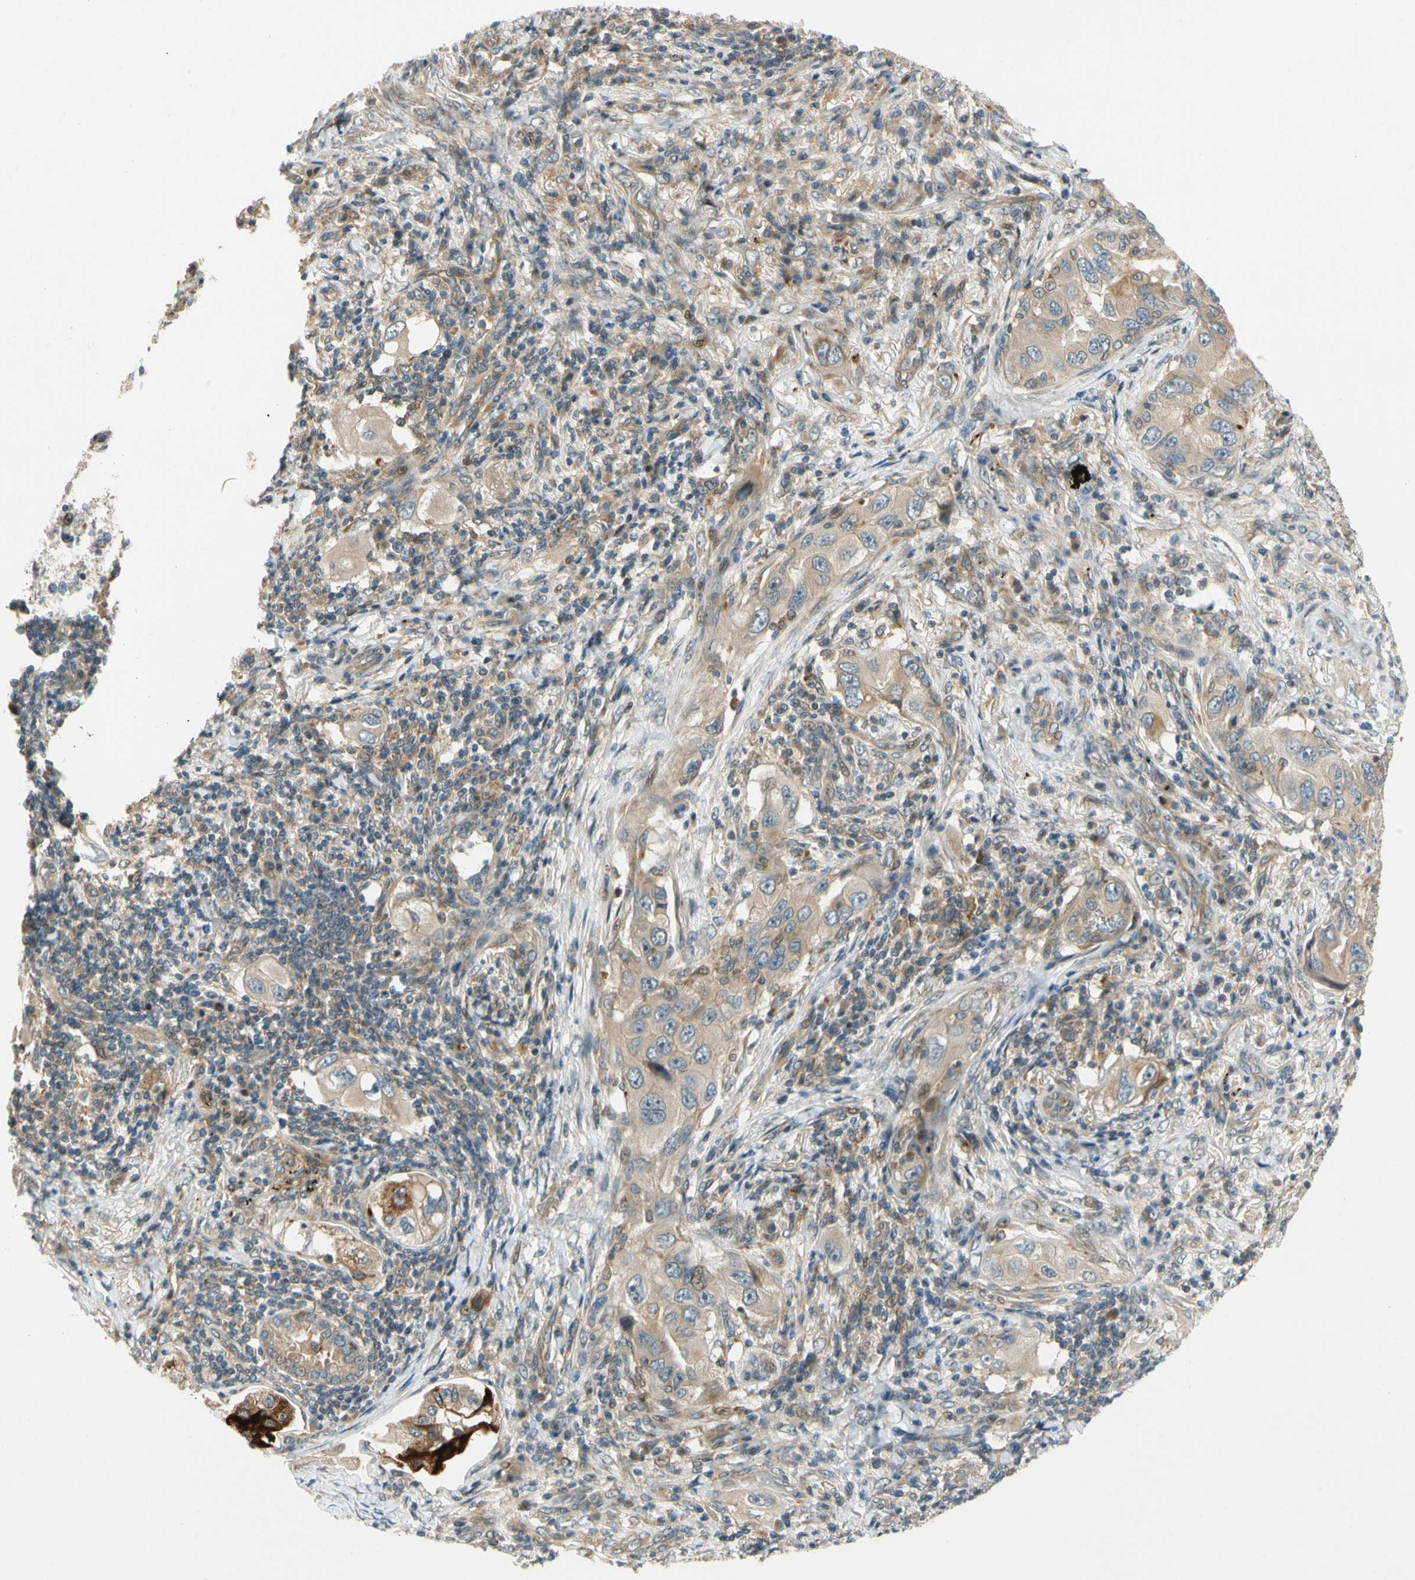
{"staining": {"intensity": "weak", "quantity": ">75%", "location": "cytoplasmic/membranous"}, "tissue": "lung cancer", "cell_type": "Tumor cells", "image_type": "cancer", "snomed": [{"axis": "morphology", "description": "Adenocarcinoma, NOS"}, {"axis": "topography", "description": "Lung"}], "caption": "The photomicrograph reveals a brown stain indicating the presence of a protein in the cytoplasmic/membranous of tumor cells in lung adenocarcinoma.", "gene": "GATD1", "patient": {"sex": "female", "age": 65}}